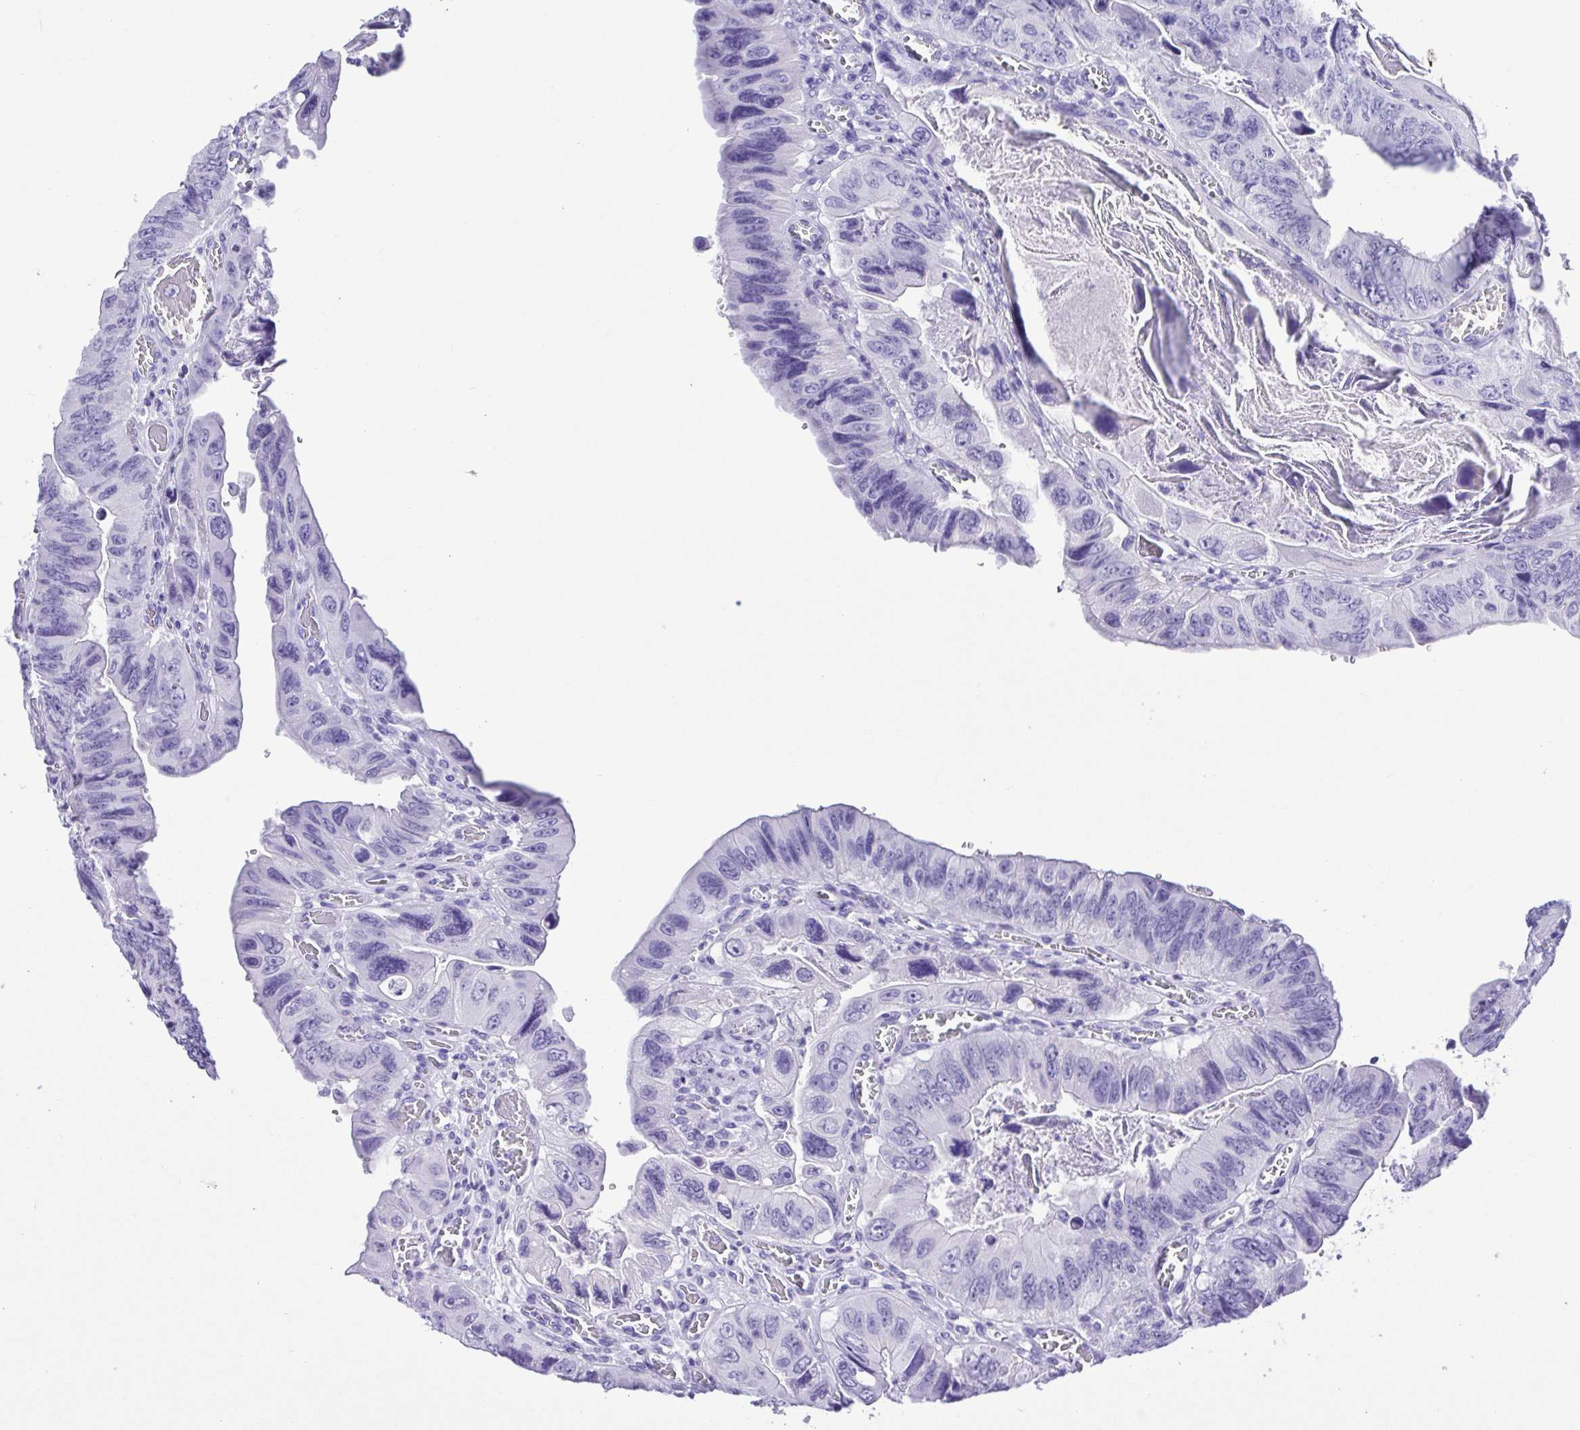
{"staining": {"intensity": "negative", "quantity": "none", "location": "none"}, "tissue": "colorectal cancer", "cell_type": "Tumor cells", "image_type": "cancer", "snomed": [{"axis": "morphology", "description": "Adenocarcinoma, NOS"}, {"axis": "topography", "description": "Colon"}], "caption": "Micrograph shows no significant protein positivity in tumor cells of colorectal cancer. (DAB immunohistochemistry, high magnification).", "gene": "CASP14", "patient": {"sex": "female", "age": 84}}